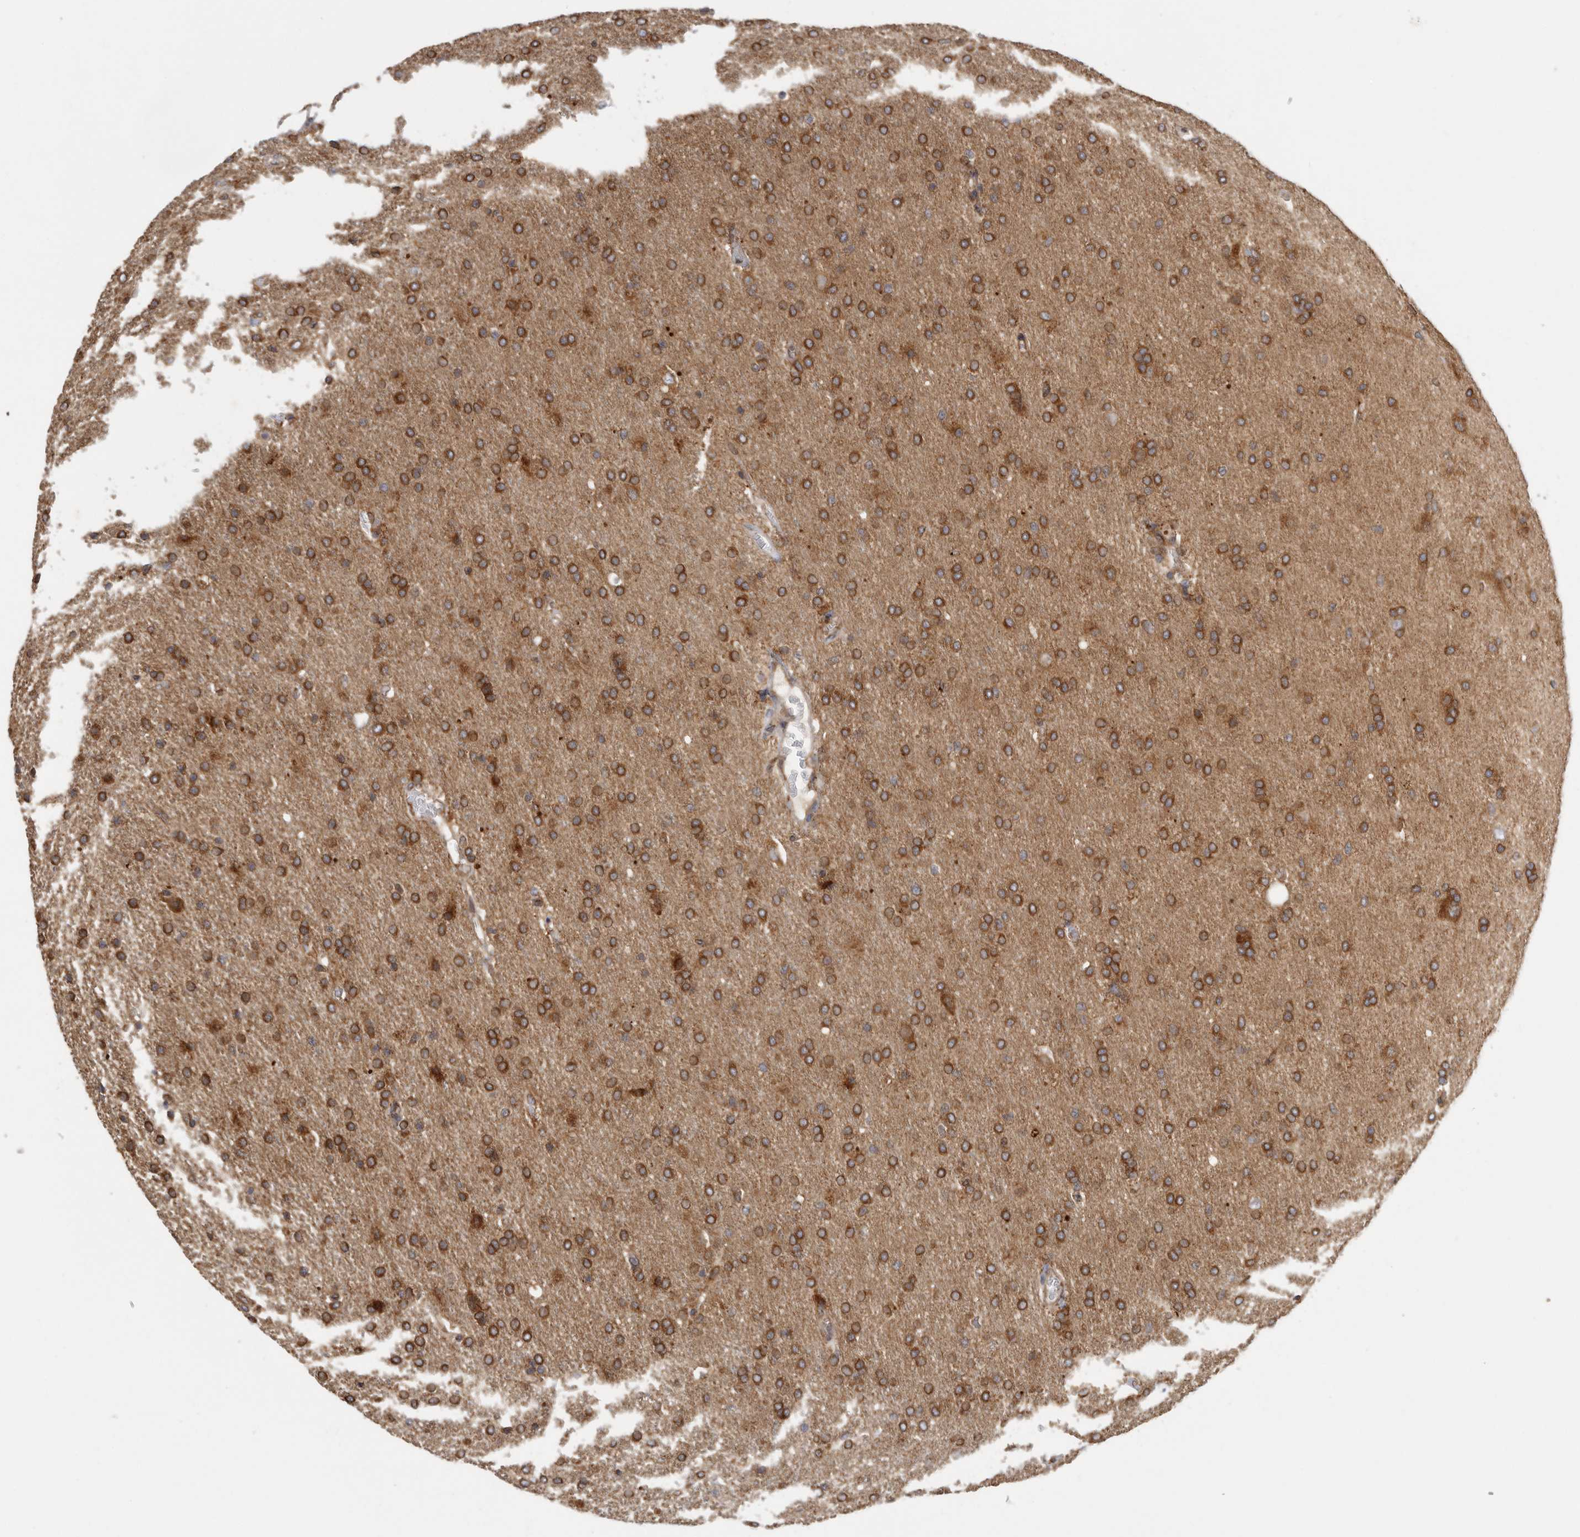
{"staining": {"intensity": "strong", "quantity": ">75%", "location": "cytoplasmic/membranous"}, "tissue": "glioma", "cell_type": "Tumor cells", "image_type": "cancer", "snomed": [{"axis": "morphology", "description": "Glioma, malignant, High grade"}, {"axis": "topography", "description": "Brain"}], "caption": "A high-resolution photomicrograph shows immunohistochemistry staining of malignant glioma (high-grade), which displays strong cytoplasmic/membranous positivity in about >75% of tumor cells.", "gene": "BCAP29", "patient": {"sex": "male", "age": 72}}